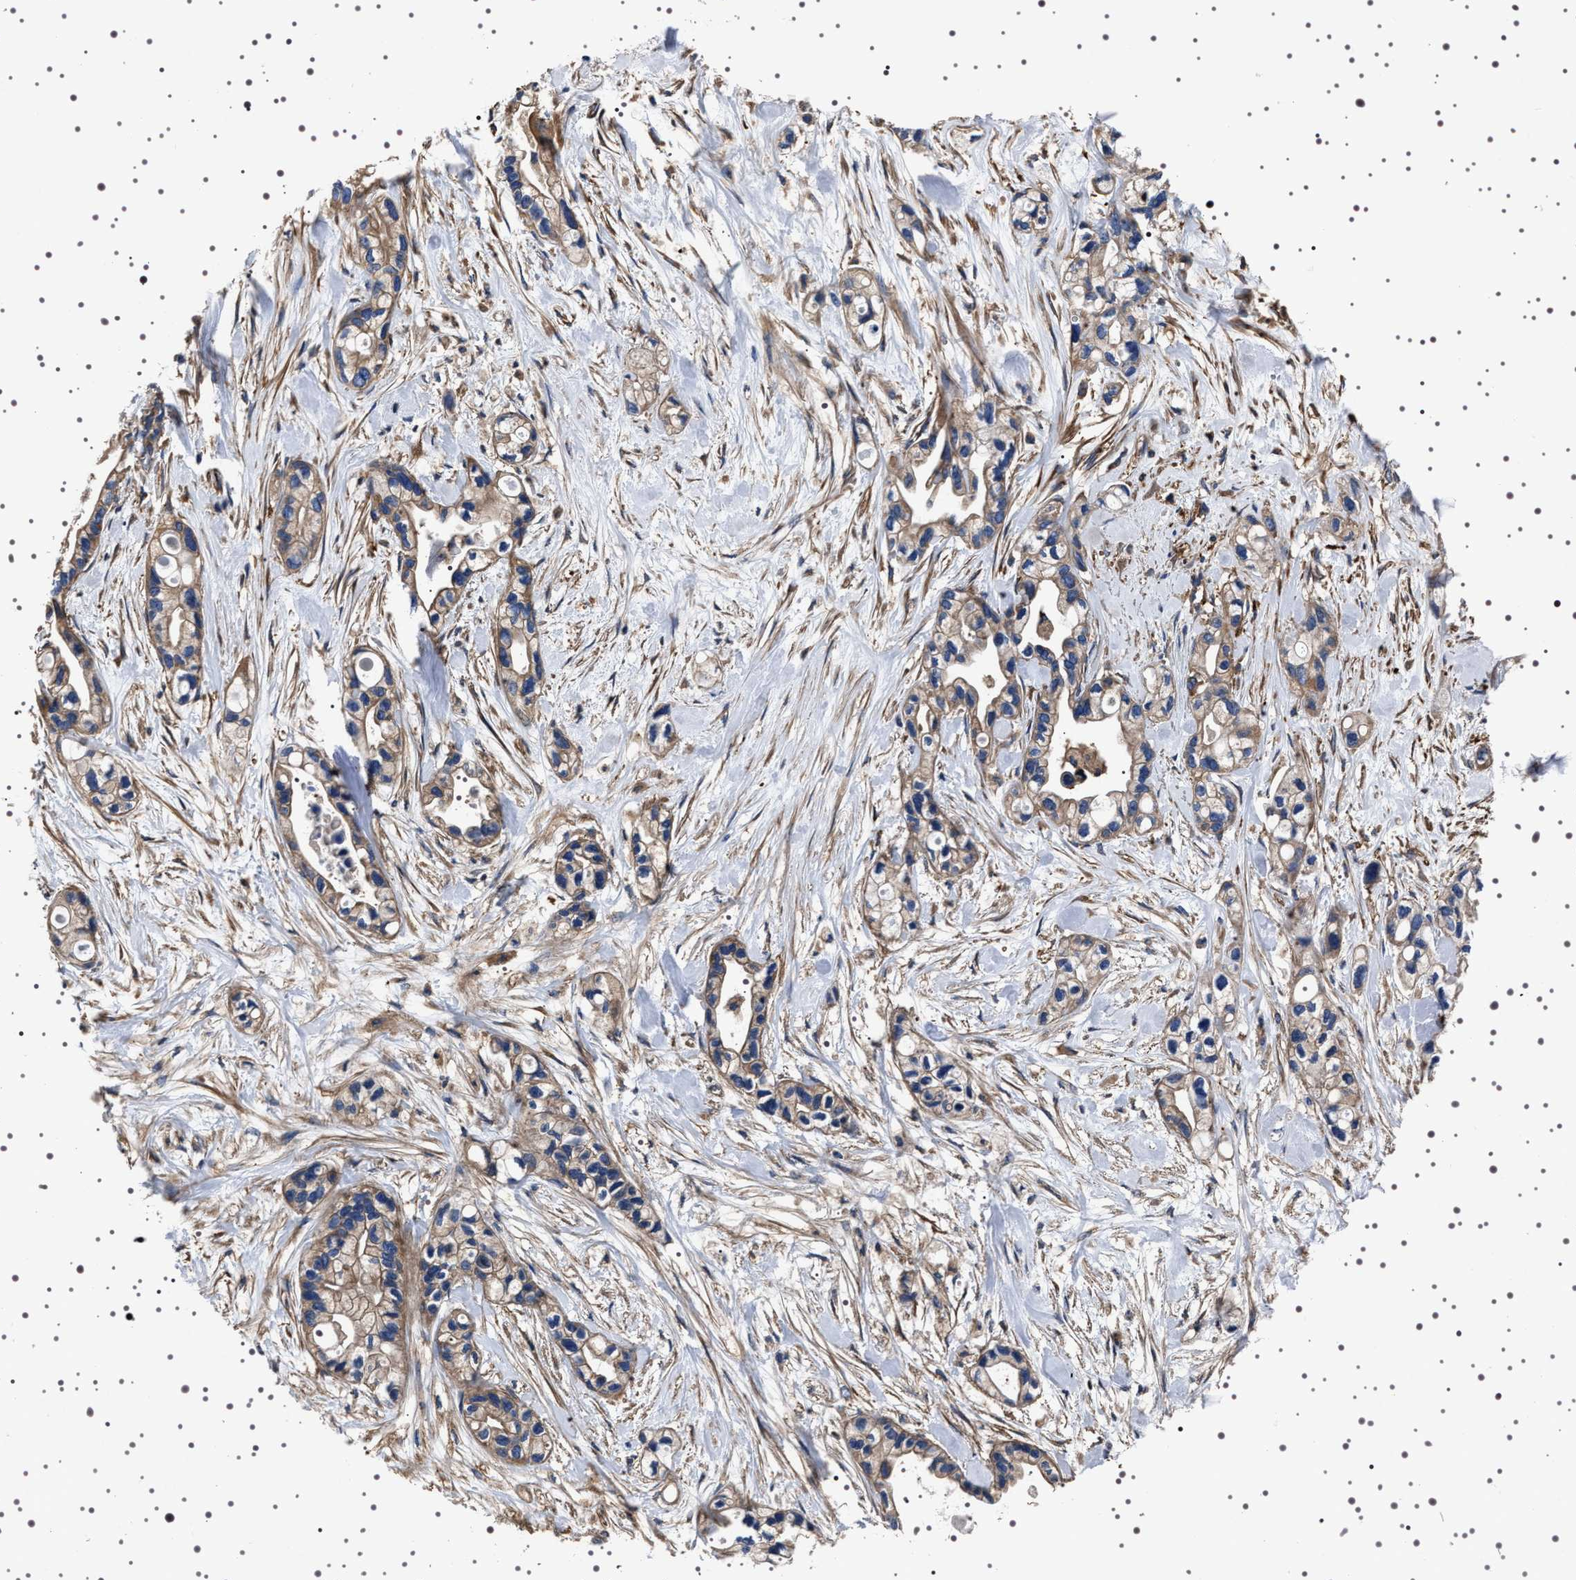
{"staining": {"intensity": "strong", "quantity": "25%-75%", "location": "cytoplasmic/membranous"}, "tissue": "pancreatic cancer", "cell_type": "Tumor cells", "image_type": "cancer", "snomed": [{"axis": "morphology", "description": "Adenocarcinoma, NOS"}, {"axis": "topography", "description": "Pancreas"}], "caption": "High-power microscopy captured an immunohistochemistry photomicrograph of pancreatic adenocarcinoma, revealing strong cytoplasmic/membranous positivity in about 25%-75% of tumor cells.", "gene": "WDR1", "patient": {"sex": "female", "age": 77}}